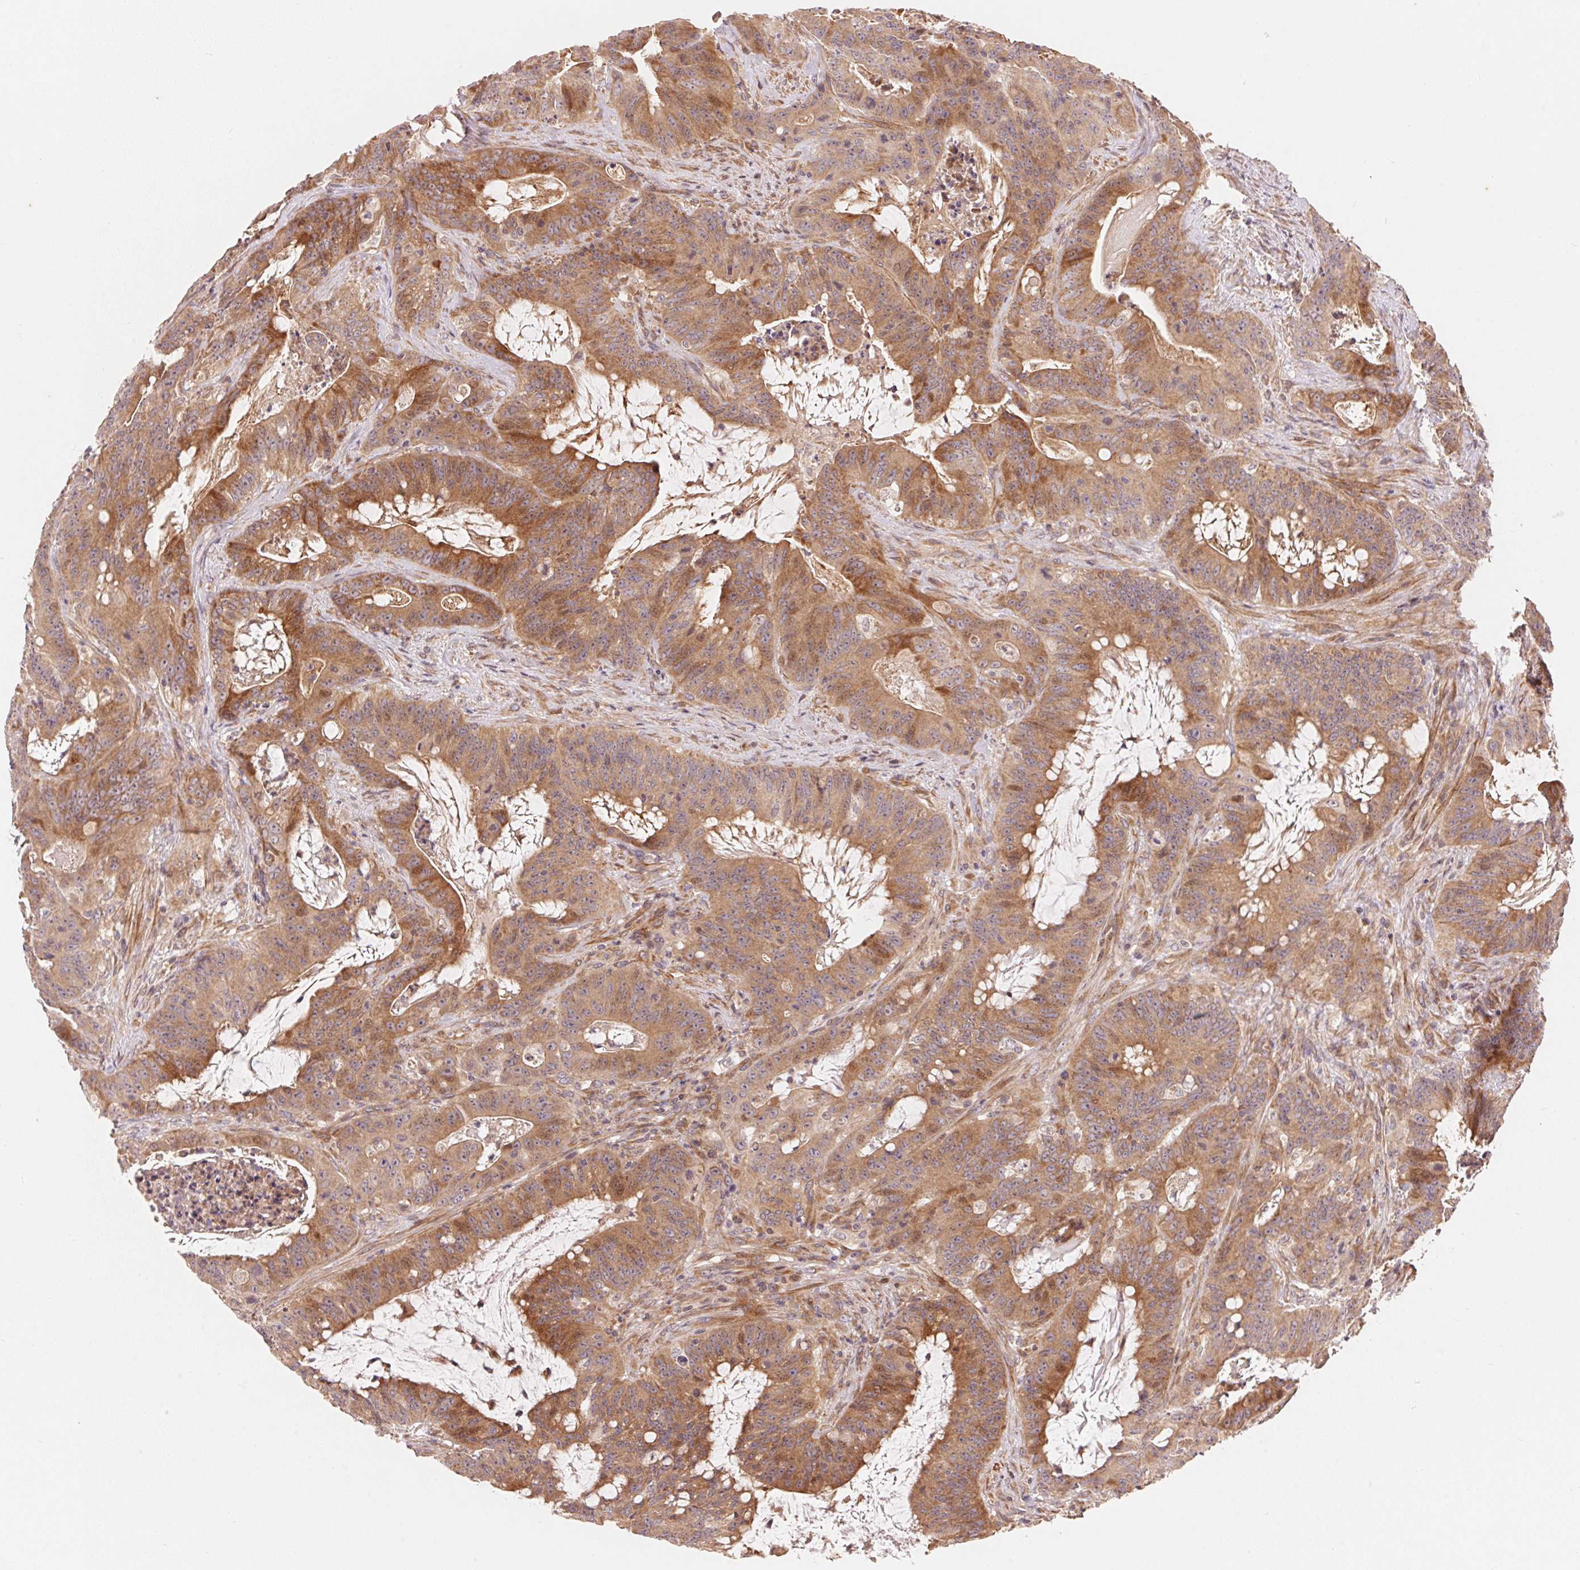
{"staining": {"intensity": "moderate", "quantity": ">75%", "location": "cytoplasmic/membranous"}, "tissue": "colorectal cancer", "cell_type": "Tumor cells", "image_type": "cancer", "snomed": [{"axis": "morphology", "description": "Adenocarcinoma, NOS"}, {"axis": "topography", "description": "Colon"}], "caption": "Adenocarcinoma (colorectal) stained with a brown dye displays moderate cytoplasmic/membranous positive staining in approximately >75% of tumor cells.", "gene": "TNIP2", "patient": {"sex": "male", "age": 33}}